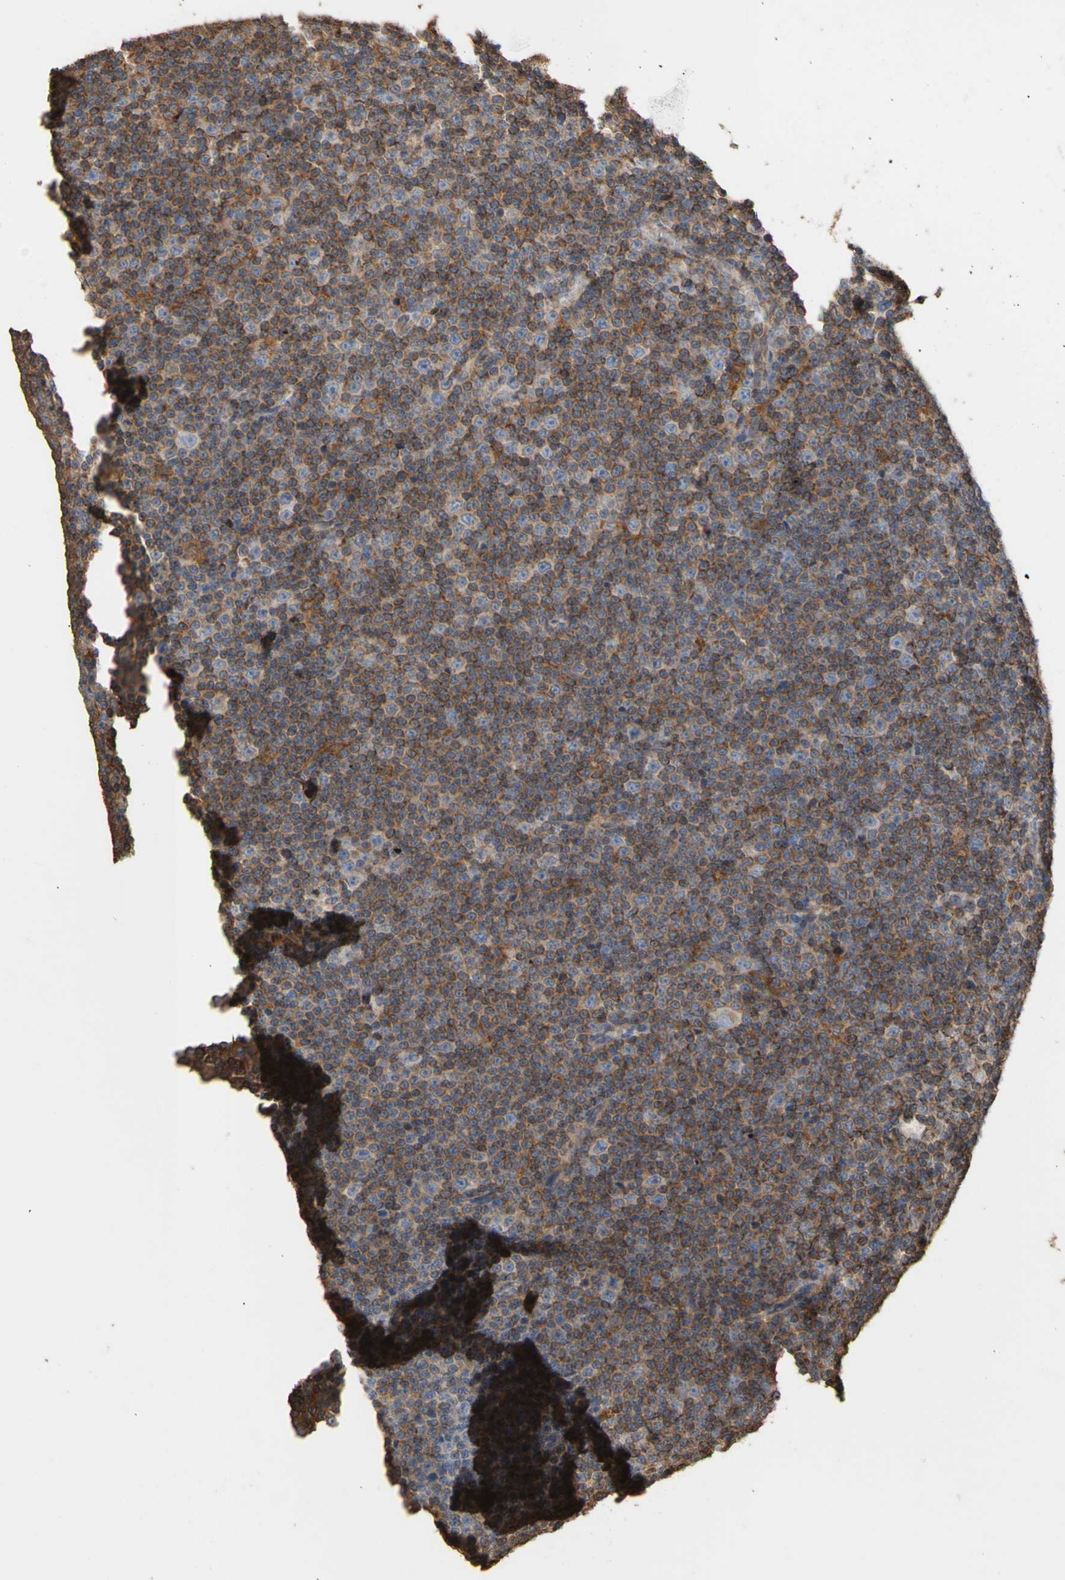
{"staining": {"intensity": "moderate", "quantity": ">75%", "location": "cytoplasmic/membranous"}, "tissue": "lymphoma", "cell_type": "Tumor cells", "image_type": "cancer", "snomed": [{"axis": "morphology", "description": "Malignant lymphoma, non-Hodgkin's type, Low grade"}, {"axis": "topography", "description": "Lymph node"}], "caption": "Approximately >75% of tumor cells in malignant lymphoma, non-Hodgkin's type (low-grade) display moderate cytoplasmic/membranous protein staining as visualized by brown immunohistochemical staining.", "gene": "ALDH9A1", "patient": {"sex": "female", "age": 67}}